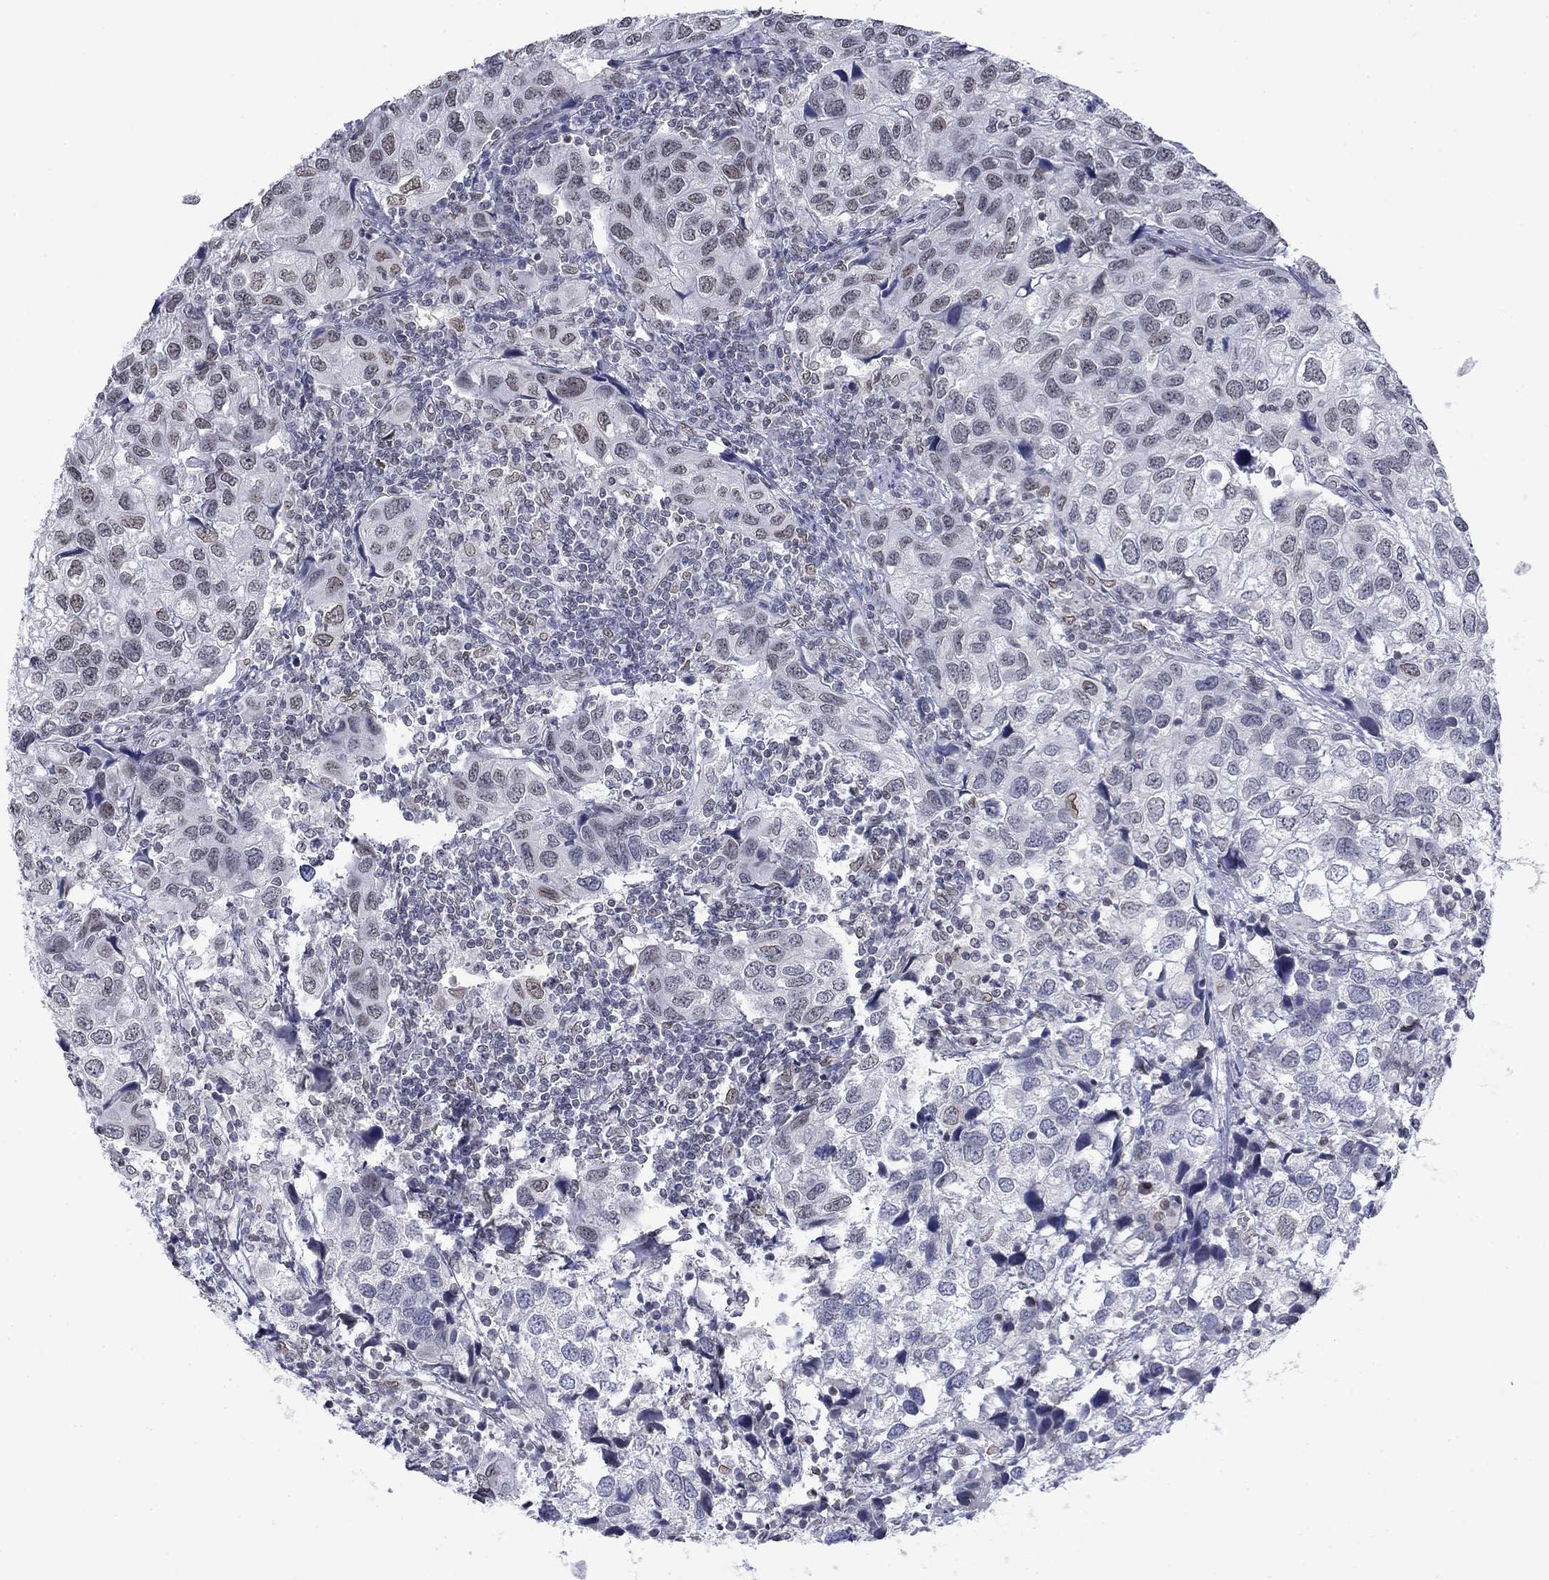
{"staining": {"intensity": "strong", "quantity": "<25%", "location": "cytoplasmic/membranous,nuclear"}, "tissue": "urothelial cancer", "cell_type": "Tumor cells", "image_type": "cancer", "snomed": [{"axis": "morphology", "description": "Urothelial carcinoma, High grade"}, {"axis": "topography", "description": "Urinary bladder"}], "caption": "High-magnification brightfield microscopy of urothelial cancer stained with DAB (brown) and counterstained with hematoxylin (blue). tumor cells exhibit strong cytoplasmic/membranous and nuclear positivity is seen in approximately<25% of cells. (IHC, brightfield microscopy, high magnification).", "gene": "TOR1AIP1", "patient": {"sex": "male", "age": 79}}